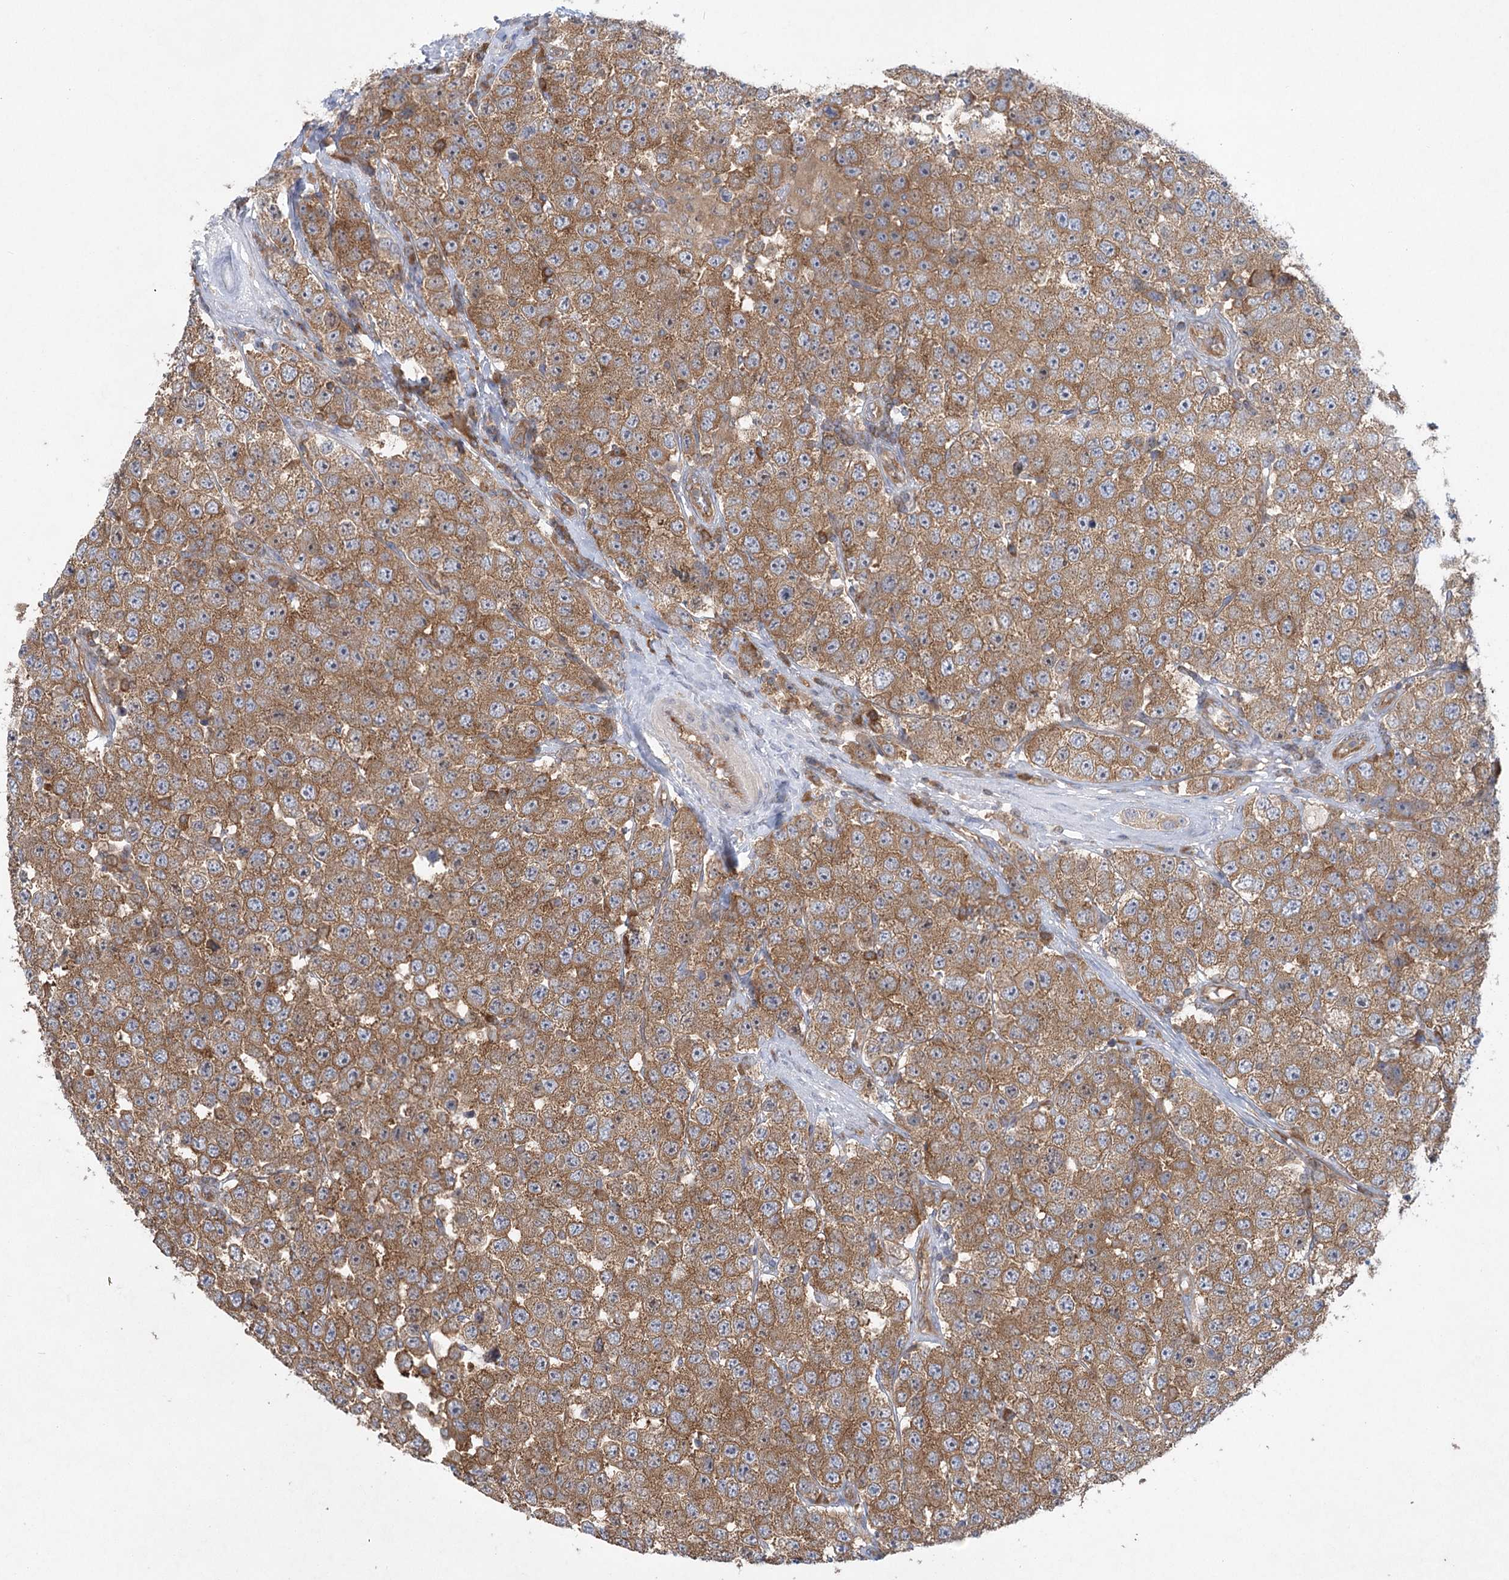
{"staining": {"intensity": "moderate", "quantity": ">75%", "location": "cytoplasmic/membranous"}, "tissue": "testis cancer", "cell_type": "Tumor cells", "image_type": "cancer", "snomed": [{"axis": "morphology", "description": "Seminoma, NOS"}, {"axis": "topography", "description": "Testis"}], "caption": "Immunohistochemical staining of testis seminoma shows moderate cytoplasmic/membranous protein expression in approximately >75% of tumor cells. The protein of interest is stained brown, and the nuclei are stained in blue (DAB (3,3'-diaminobenzidine) IHC with brightfield microscopy, high magnification).", "gene": "EIF3A", "patient": {"sex": "male", "age": 28}}